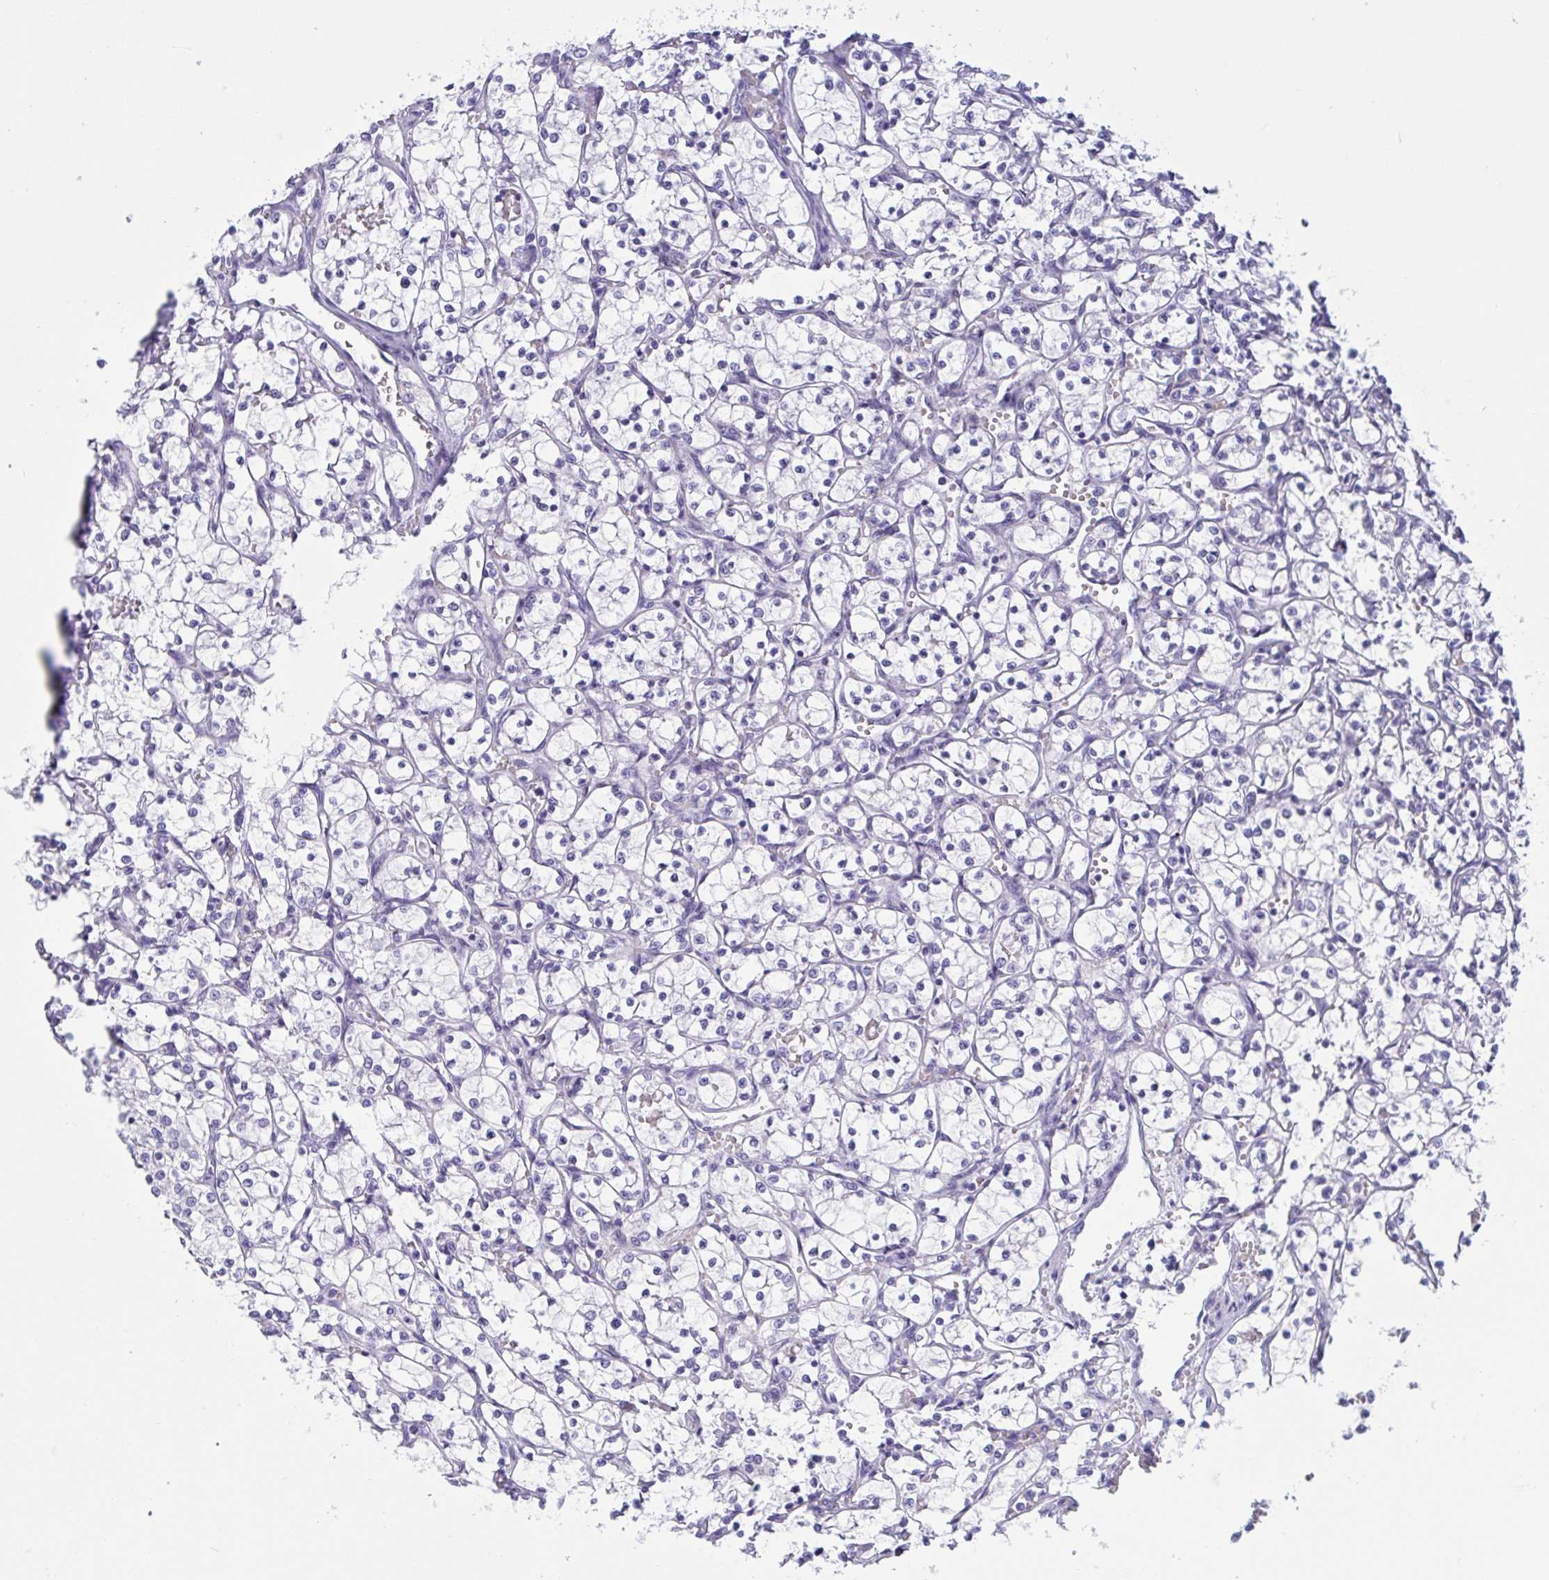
{"staining": {"intensity": "negative", "quantity": "none", "location": "none"}, "tissue": "renal cancer", "cell_type": "Tumor cells", "image_type": "cancer", "snomed": [{"axis": "morphology", "description": "Adenocarcinoma, NOS"}, {"axis": "topography", "description": "Kidney"}], "caption": "There is no significant staining in tumor cells of renal cancer.", "gene": "OXLD1", "patient": {"sex": "female", "age": 69}}